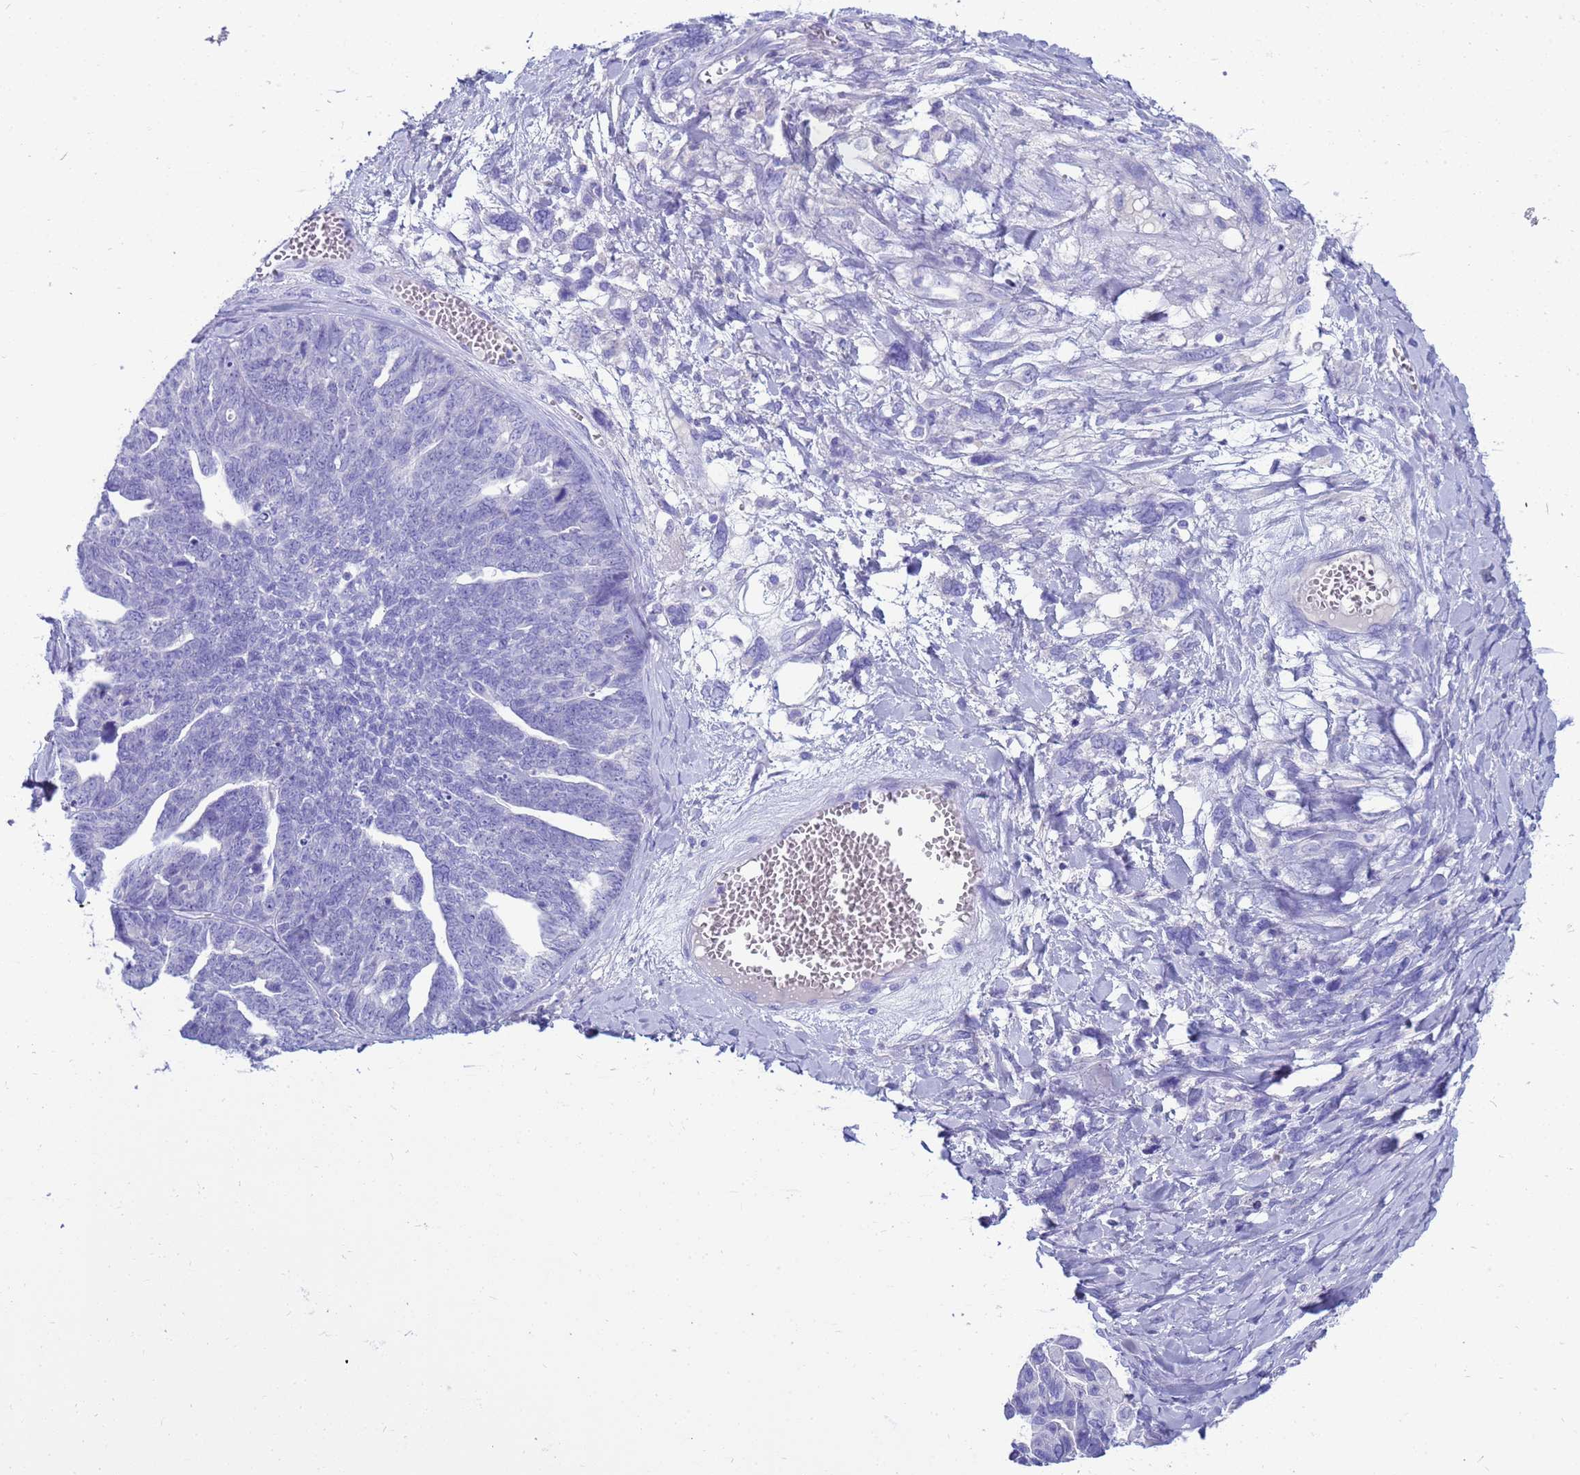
{"staining": {"intensity": "negative", "quantity": "none", "location": "none"}, "tissue": "ovarian cancer", "cell_type": "Tumor cells", "image_type": "cancer", "snomed": [{"axis": "morphology", "description": "Cystadenocarcinoma, serous, NOS"}, {"axis": "topography", "description": "Ovary"}], "caption": "Photomicrograph shows no significant protein staining in tumor cells of ovarian cancer (serous cystadenocarcinoma). The staining is performed using DAB (3,3'-diaminobenzidine) brown chromogen with nuclei counter-stained in using hematoxylin.", "gene": "SYCN", "patient": {"sex": "female", "age": 79}}